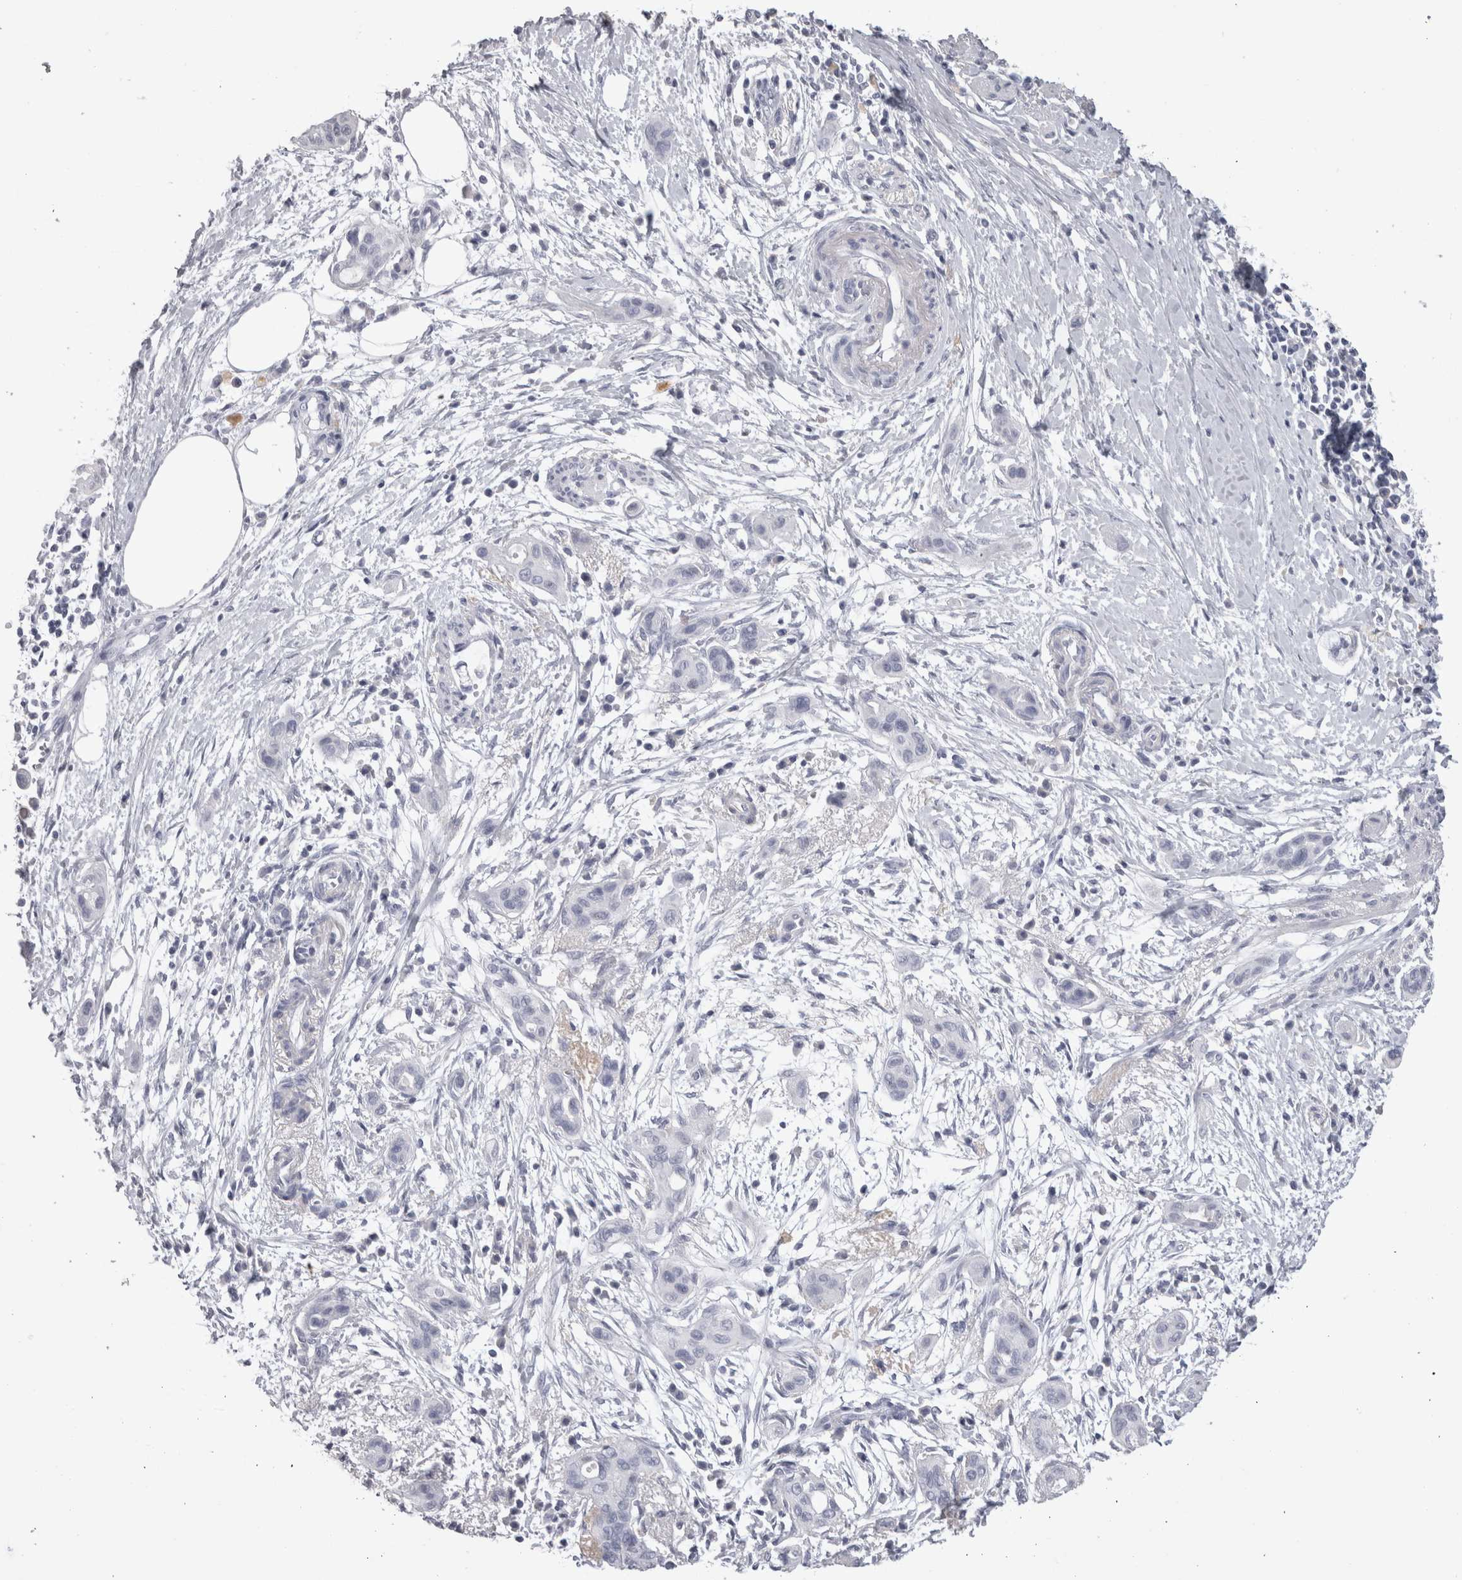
{"staining": {"intensity": "negative", "quantity": "none", "location": "none"}, "tissue": "pancreatic cancer", "cell_type": "Tumor cells", "image_type": "cancer", "snomed": [{"axis": "morphology", "description": "Adenocarcinoma, NOS"}, {"axis": "topography", "description": "Pancreas"}], "caption": "Immunohistochemistry photomicrograph of pancreatic cancer (adenocarcinoma) stained for a protein (brown), which exhibits no positivity in tumor cells. (DAB immunohistochemistry (IHC) with hematoxylin counter stain).", "gene": "ADAM2", "patient": {"sex": "male", "age": 59}}